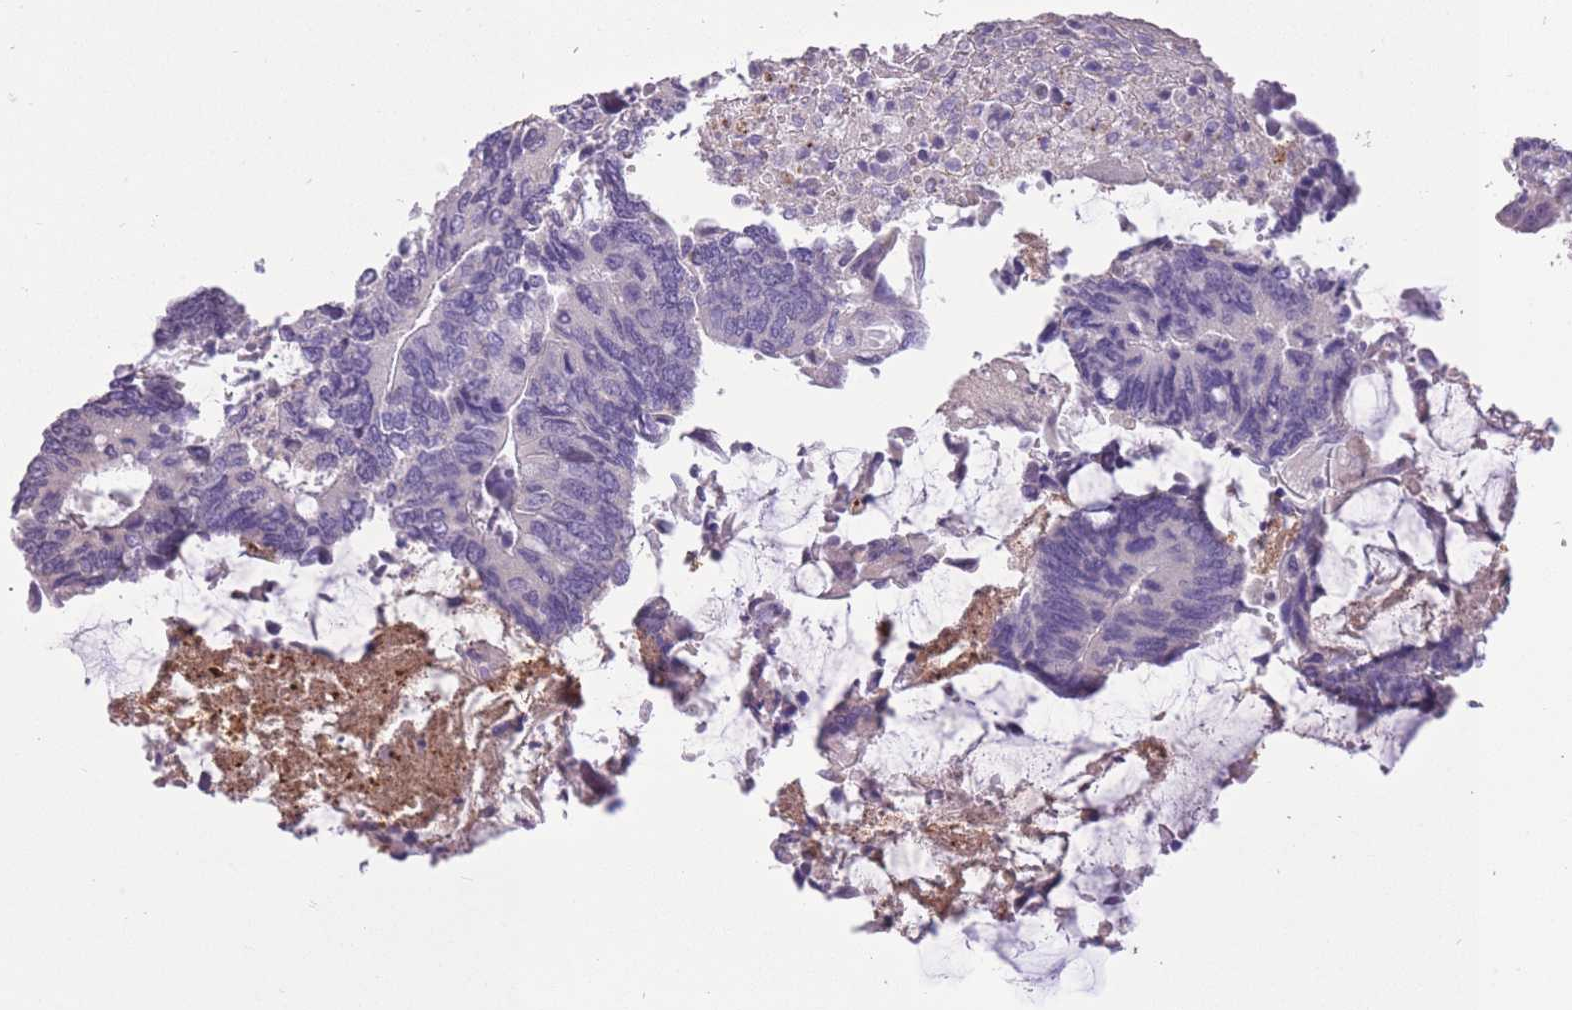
{"staining": {"intensity": "negative", "quantity": "none", "location": "none"}, "tissue": "colorectal cancer", "cell_type": "Tumor cells", "image_type": "cancer", "snomed": [{"axis": "morphology", "description": "Adenocarcinoma, NOS"}, {"axis": "topography", "description": "Colon"}], "caption": "The micrograph shows no significant positivity in tumor cells of colorectal cancer (adenocarcinoma). Brightfield microscopy of IHC stained with DAB (3,3'-diaminobenzidine) (brown) and hematoxylin (blue), captured at high magnification.", "gene": "WDR70", "patient": {"sex": "male", "age": 87}}